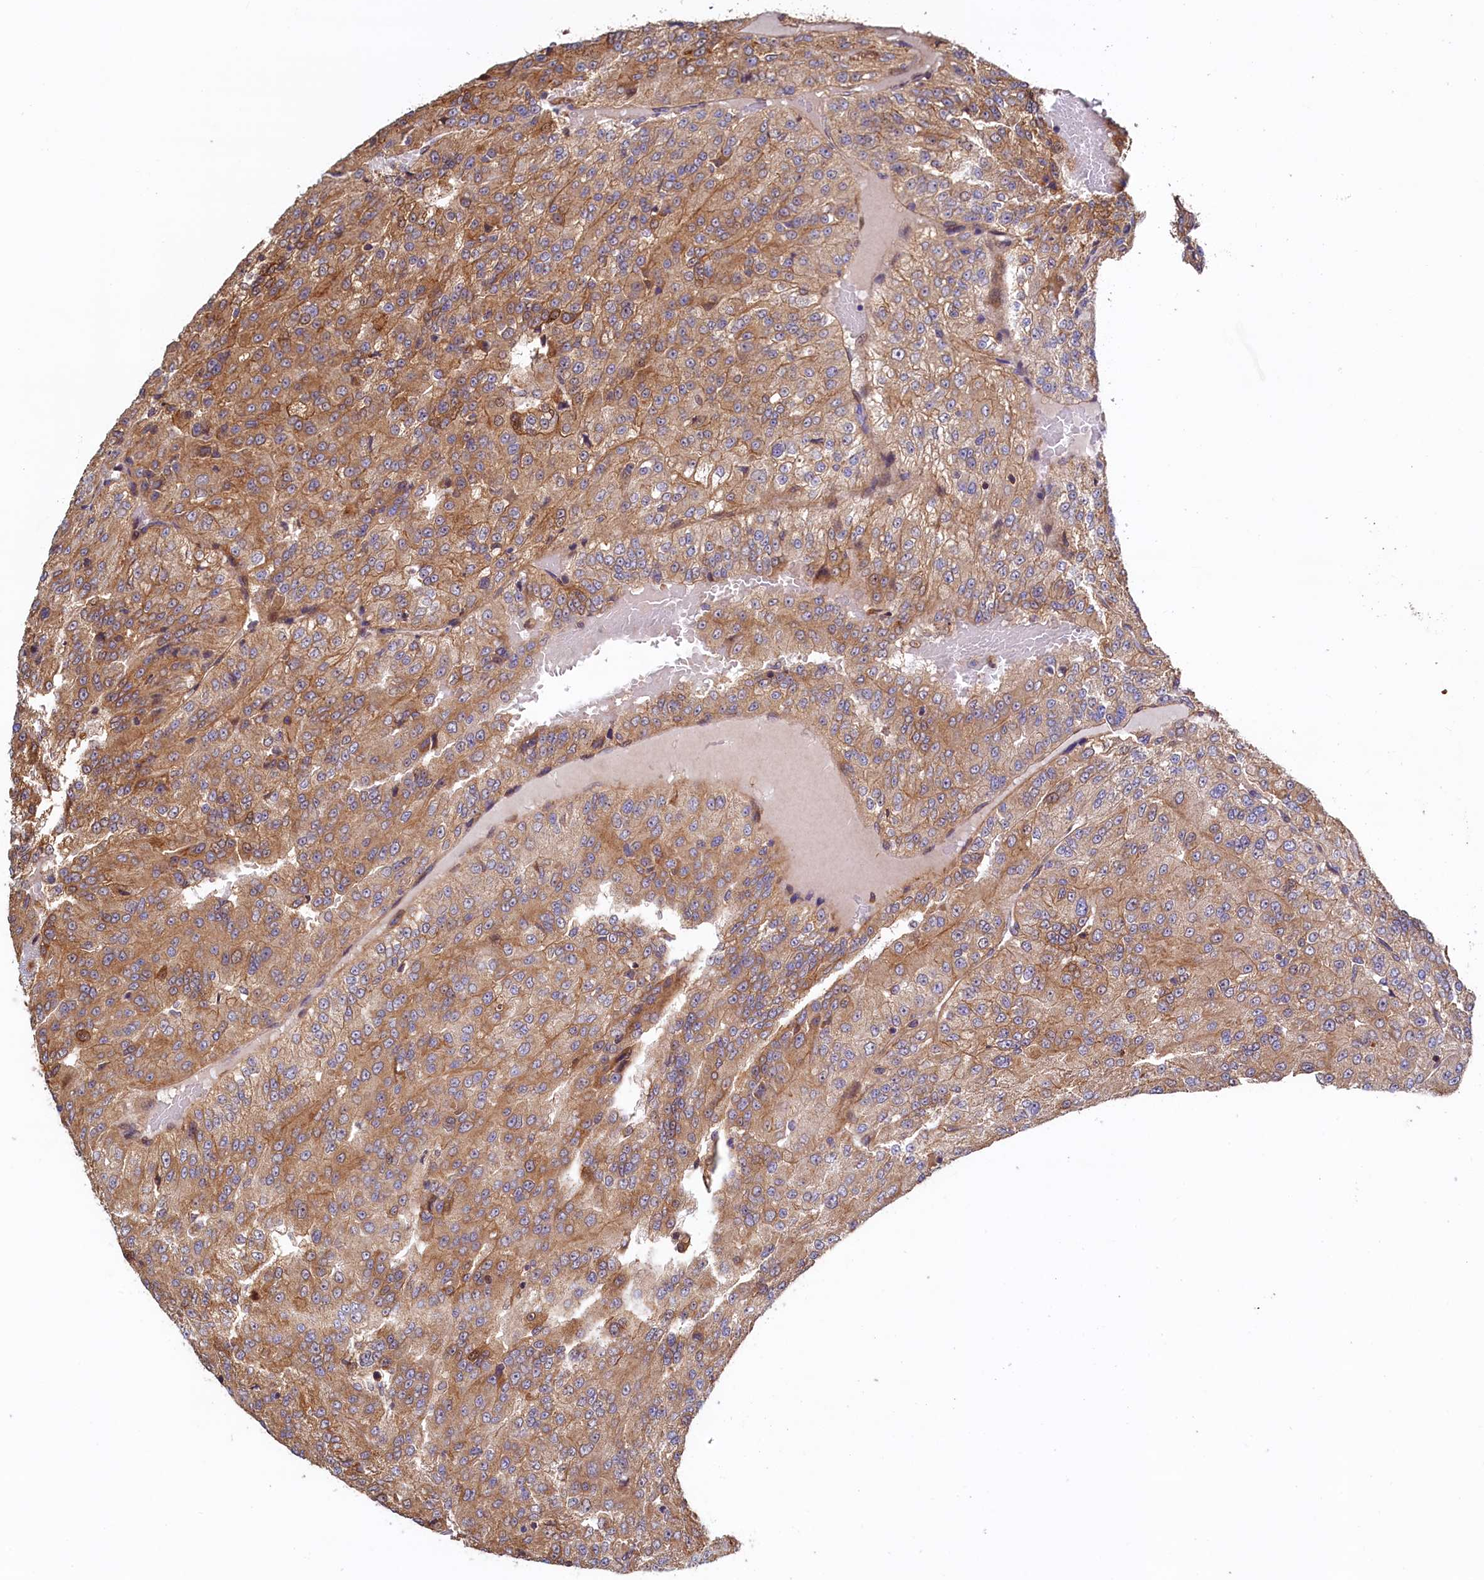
{"staining": {"intensity": "moderate", "quantity": ">75%", "location": "cytoplasmic/membranous"}, "tissue": "renal cancer", "cell_type": "Tumor cells", "image_type": "cancer", "snomed": [{"axis": "morphology", "description": "Adenocarcinoma, NOS"}, {"axis": "topography", "description": "Kidney"}], "caption": "DAB (3,3'-diaminobenzidine) immunohistochemical staining of renal cancer (adenocarcinoma) displays moderate cytoplasmic/membranous protein staining in about >75% of tumor cells.", "gene": "ATXN2L", "patient": {"sex": "female", "age": 63}}